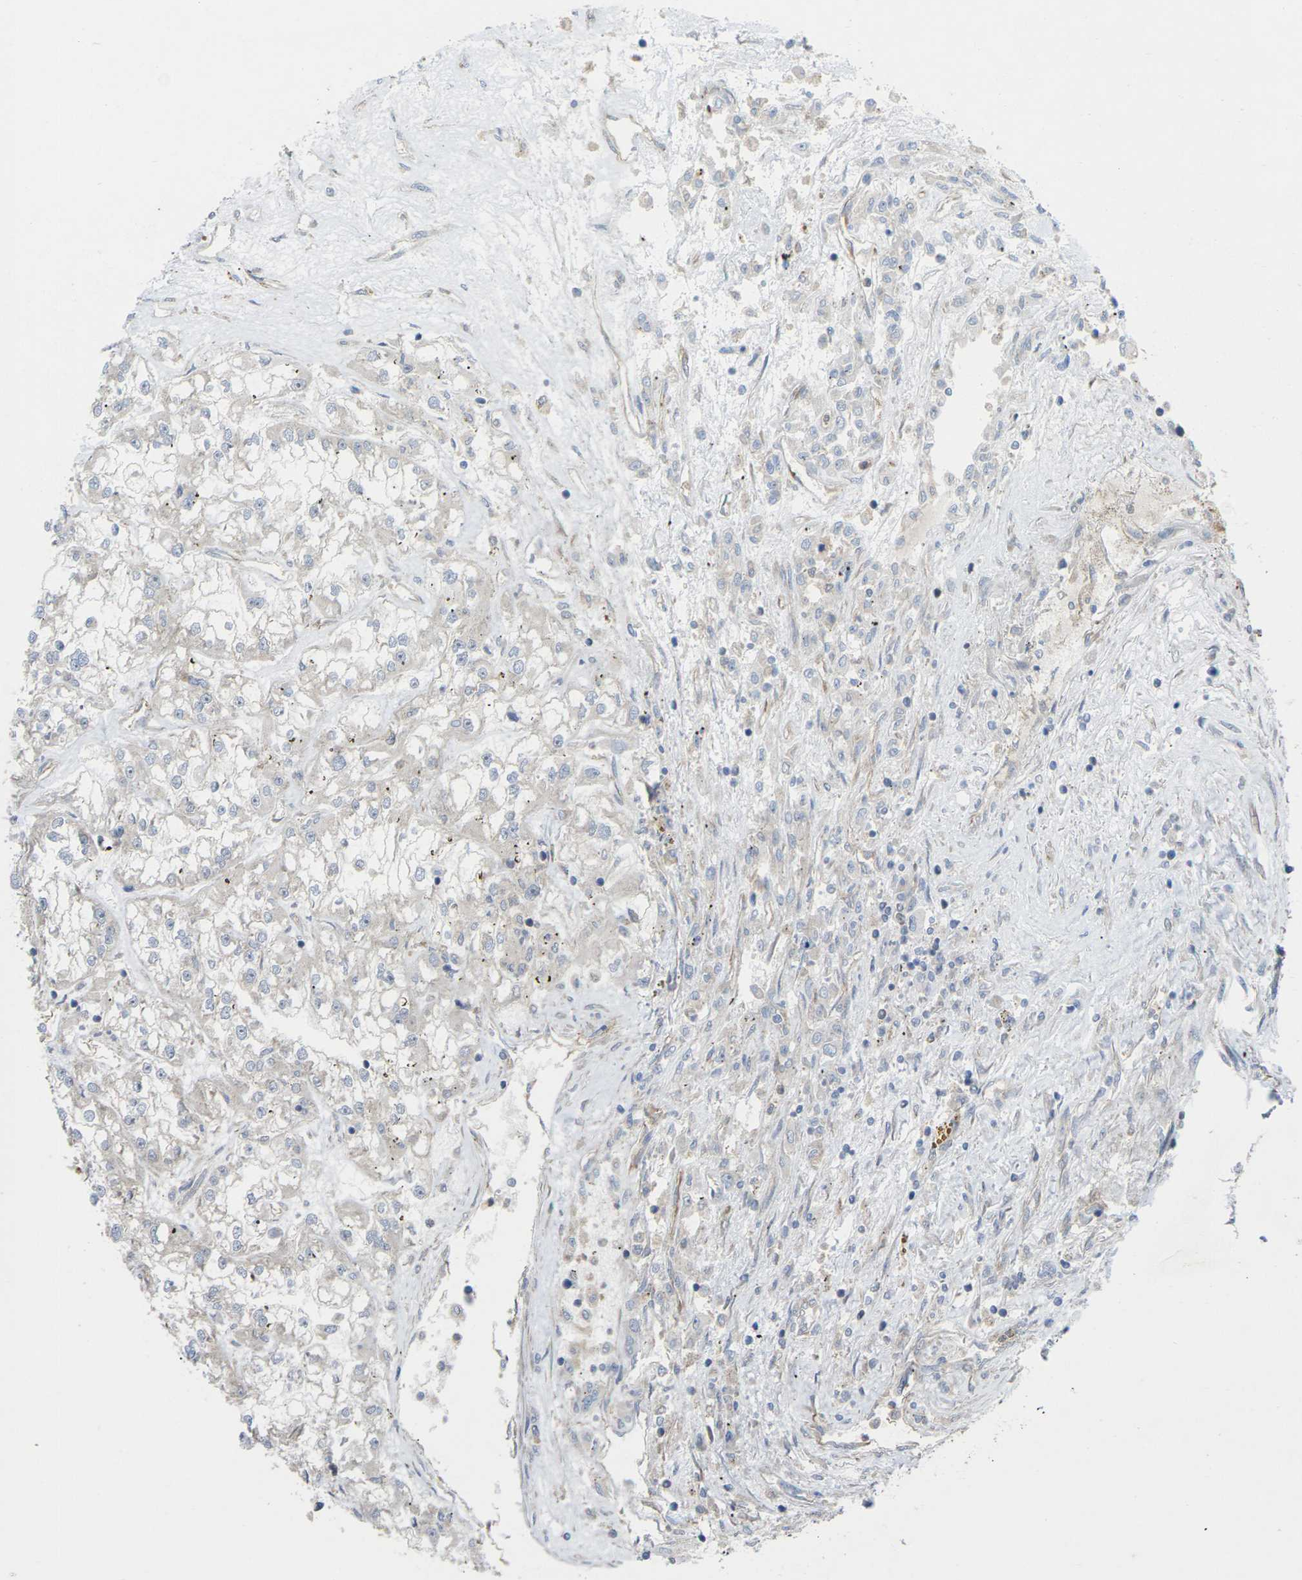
{"staining": {"intensity": "negative", "quantity": "none", "location": "none"}, "tissue": "renal cancer", "cell_type": "Tumor cells", "image_type": "cancer", "snomed": [{"axis": "morphology", "description": "Adenocarcinoma, NOS"}, {"axis": "topography", "description": "Kidney"}], "caption": "This is a histopathology image of IHC staining of renal cancer, which shows no positivity in tumor cells.", "gene": "TIAM1", "patient": {"sex": "female", "age": 52}}